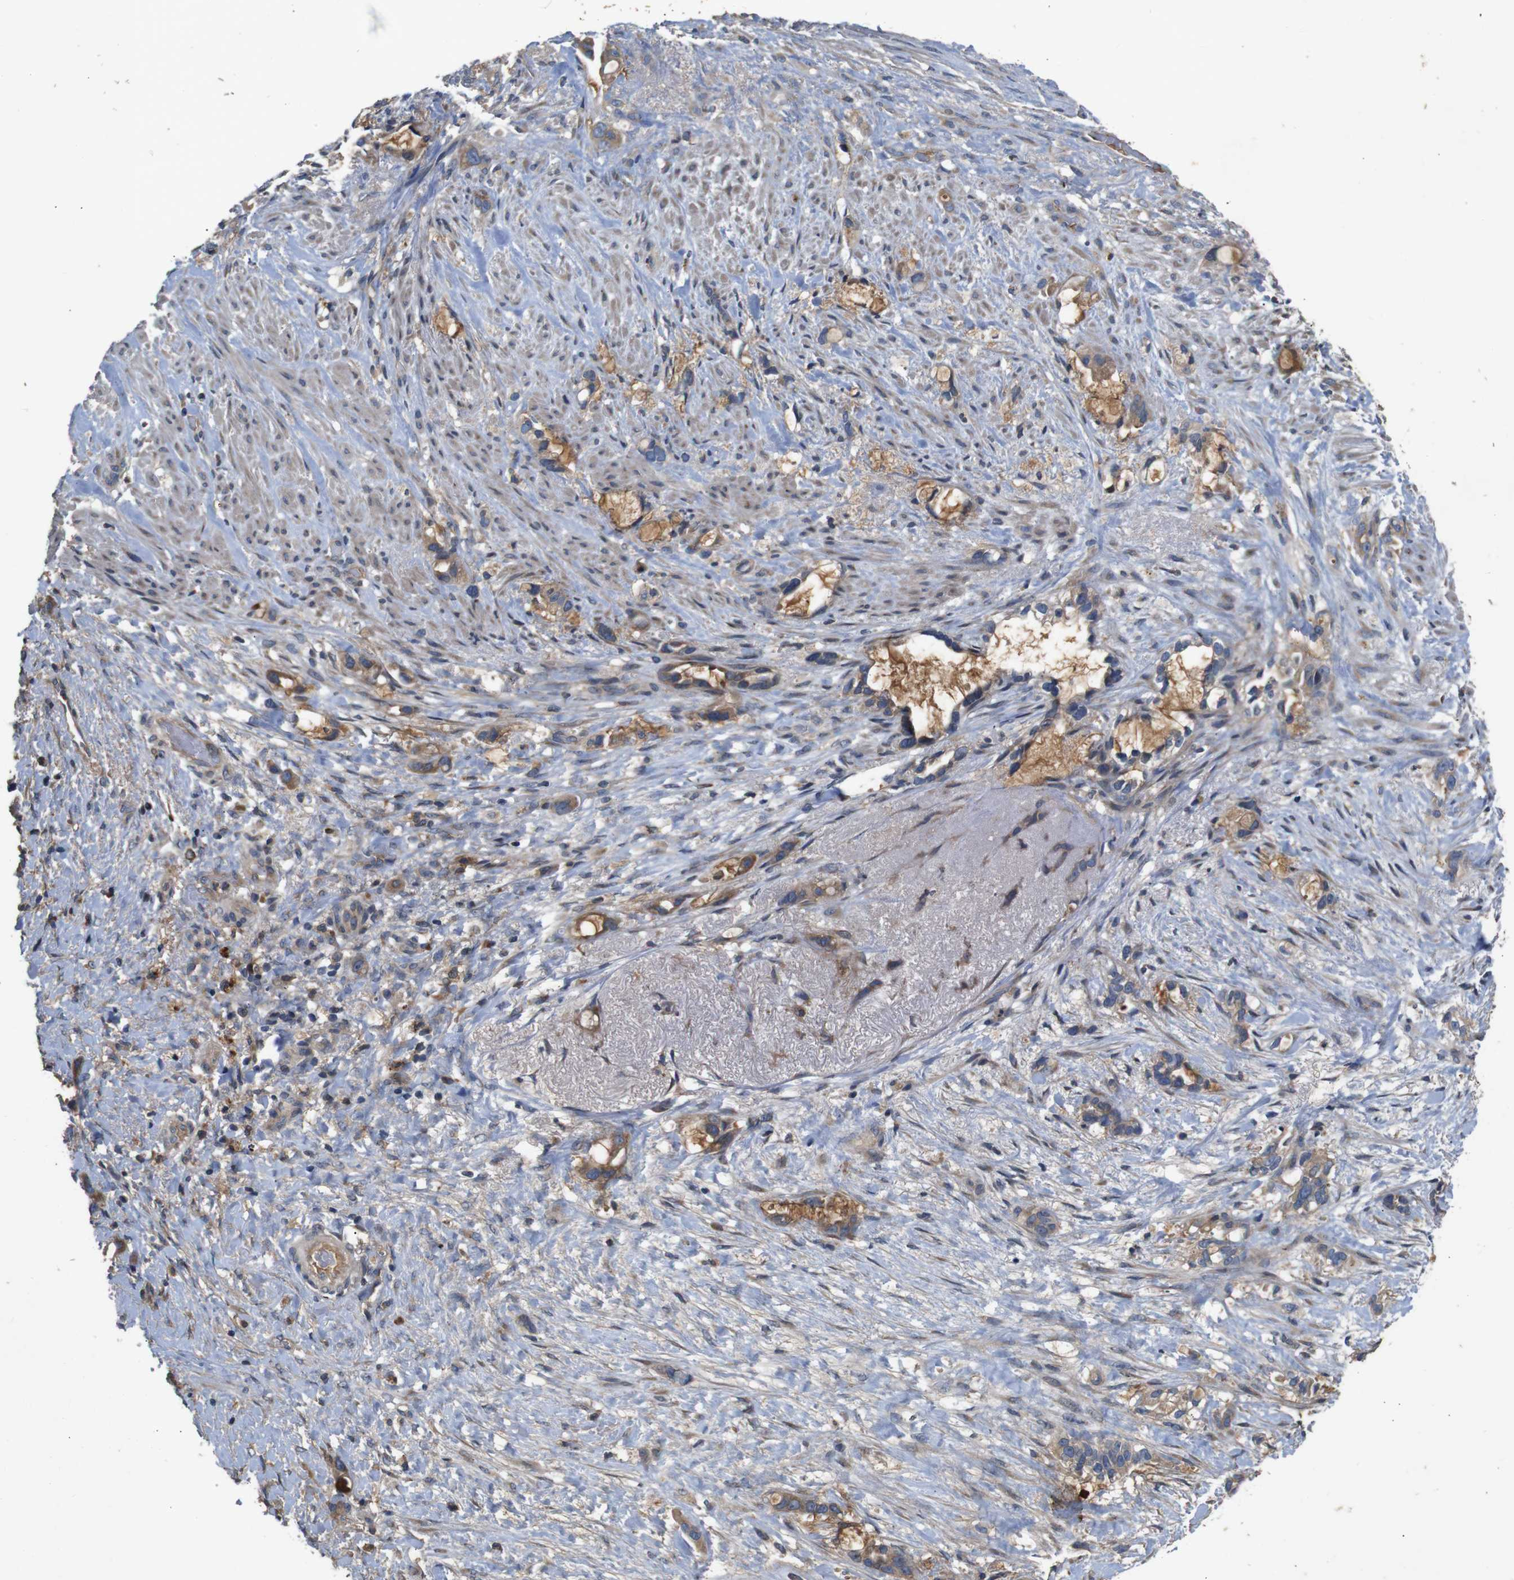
{"staining": {"intensity": "moderate", "quantity": ">75%", "location": "cytoplasmic/membranous"}, "tissue": "liver cancer", "cell_type": "Tumor cells", "image_type": "cancer", "snomed": [{"axis": "morphology", "description": "Cholangiocarcinoma"}, {"axis": "topography", "description": "Liver"}], "caption": "Immunohistochemistry photomicrograph of neoplastic tissue: human liver cancer (cholangiocarcinoma) stained using IHC exhibits medium levels of moderate protein expression localized specifically in the cytoplasmic/membranous of tumor cells, appearing as a cytoplasmic/membranous brown color.", "gene": "PTPN1", "patient": {"sex": "female", "age": 65}}